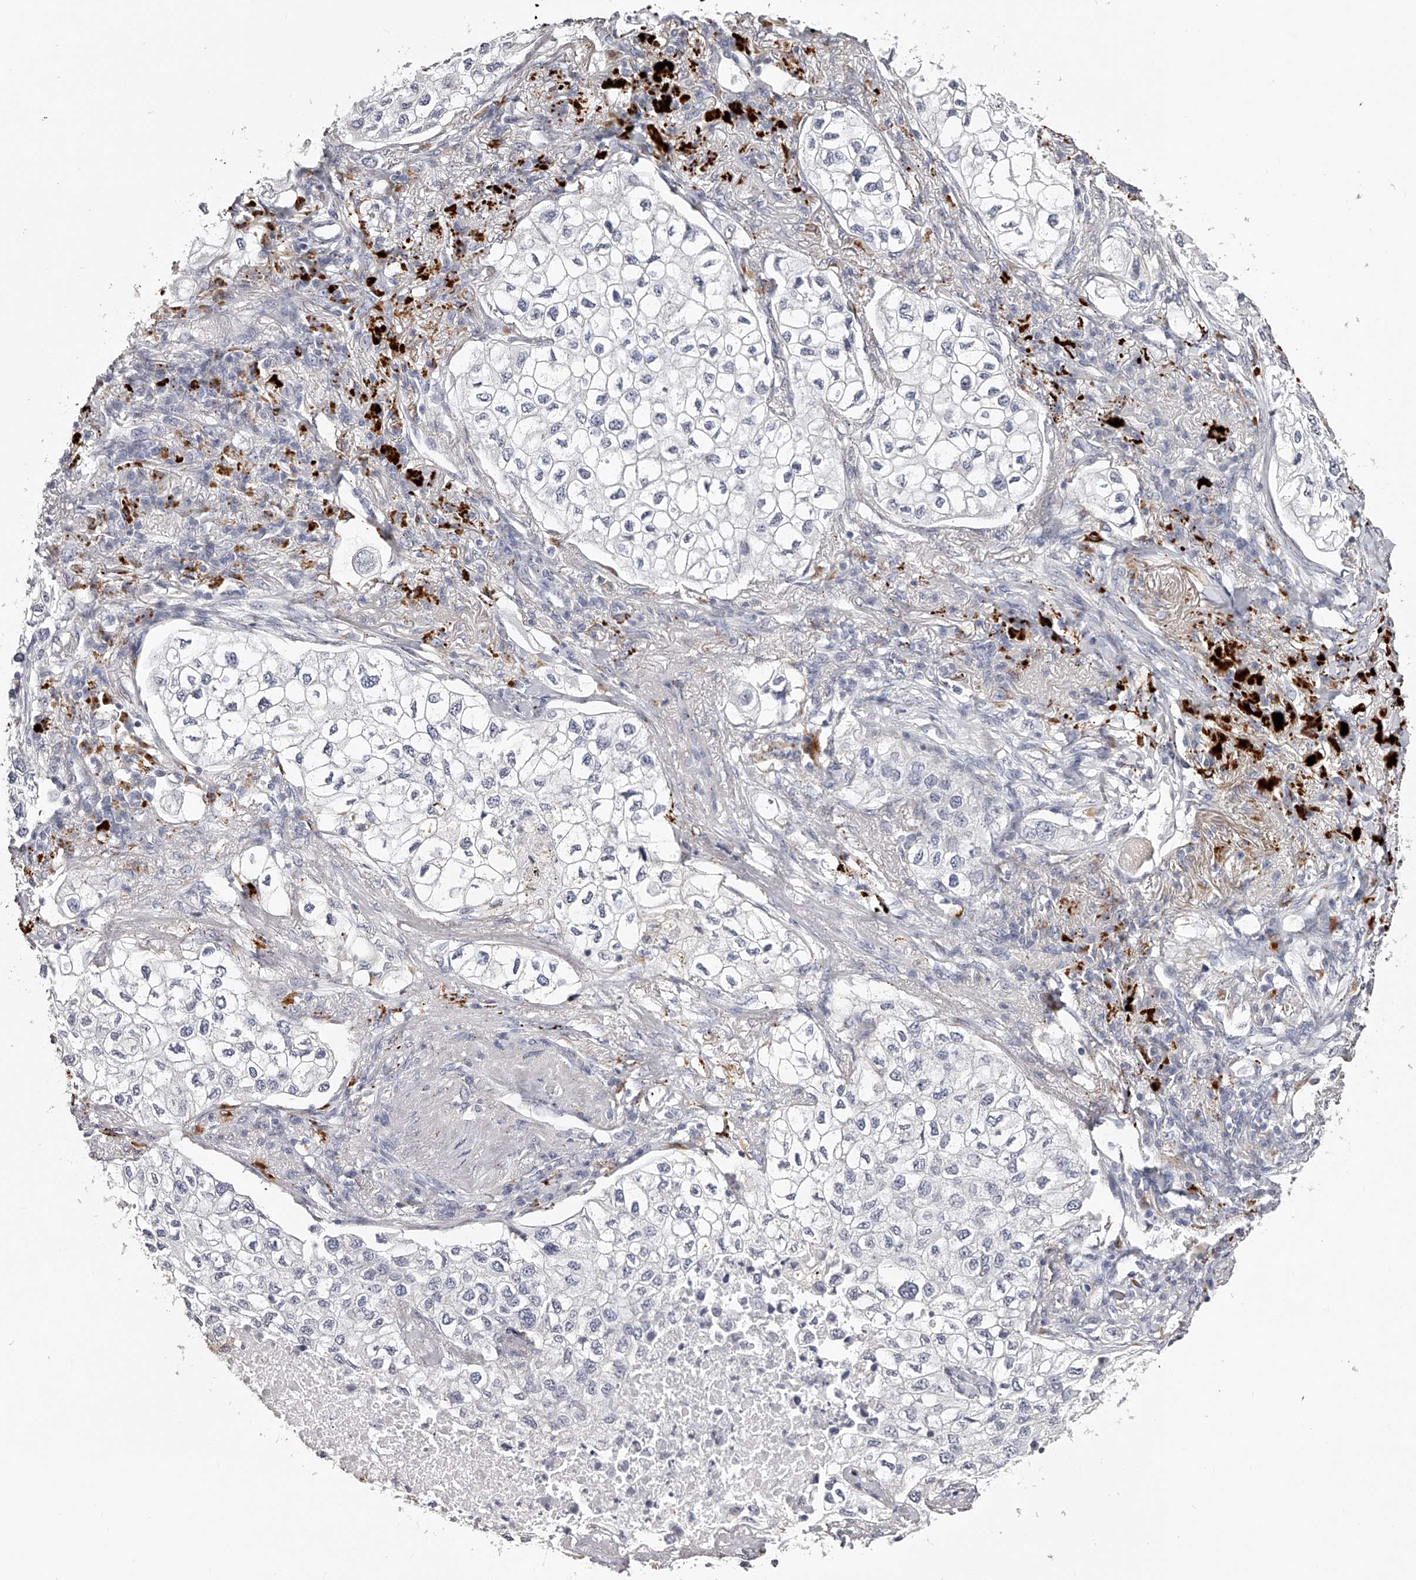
{"staining": {"intensity": "negative", "quantity": "none", "location": "none"}, "tissue": "lung cancer", "cell_type": "Tumor cells", "image_type": "cancer", "snomed": [{"axis": "morphology", "description": "Adenocarcinoma, NOS"}, {"axis": "topography", "description": "Lung"}], "caption": "Lung cancer was stained to show a protein in brown. There is no significant positivity in tumor cells. The staining was performed using DAB (3,3'-diaminobenzidine) to visualize the protein expression in brown, while the nuclei were stained in blue with hematoxylin (Magnification: 20x).", "gene": "SLC35D3", "patient": {"sex": "male", "age": 63}}